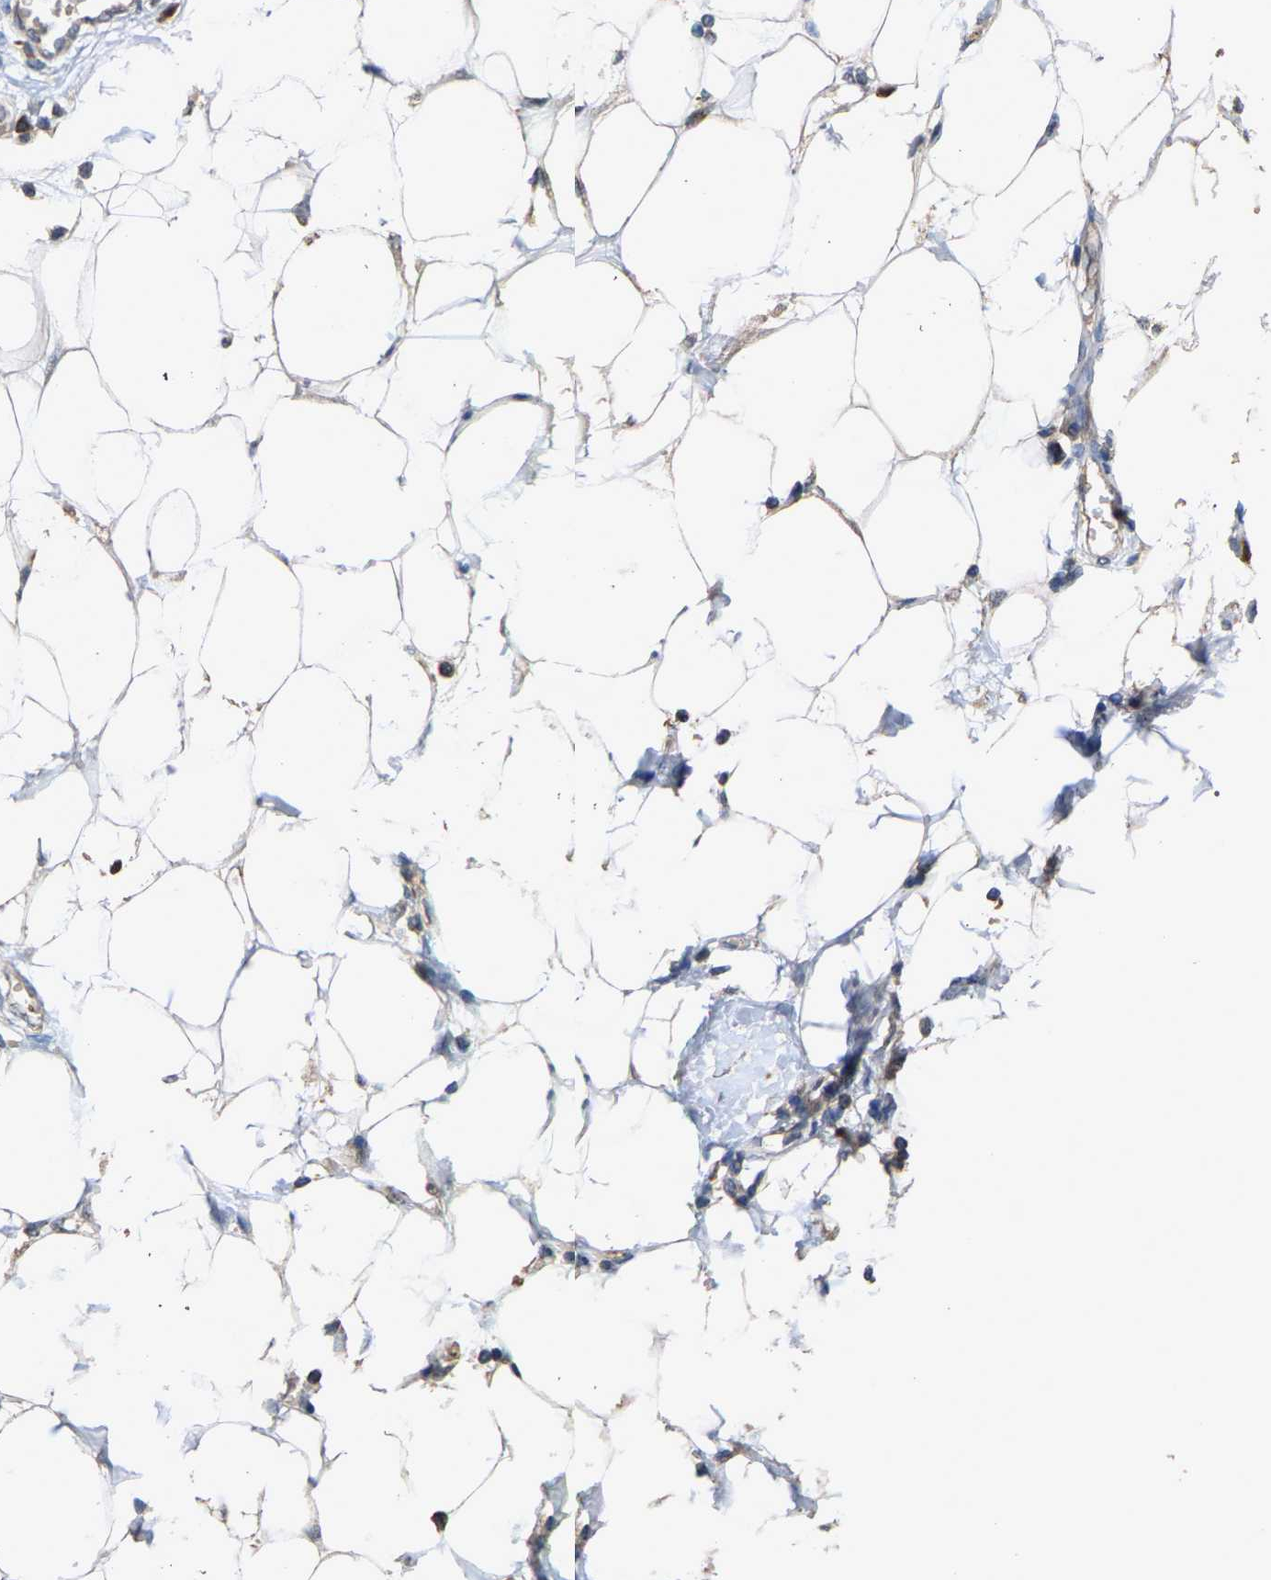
{"staining": {"intensity": "weak", "quantity": ">75%", "location": "cytoplasmic/membranous"}, "tissue": "adipose tissue", "cell_type": "Adipocytes", "image_type": "normal", "snomed": [{"axis": "morphology", "description": "Normal tissue, NOS"}, {"axis": "morphology", "description": "Adenocarcinoma, NOS"}, {"axis": "topography", "description": "Duodenum"}, {"axis": "topography", "description": "Peripheral nerve tissue"}], "caption": "This image demonstrates unremarkable adipose tissue stained with IHC to label a protein in brown. The cytoplasmic/membranous of adipocytes show weak positivity for the protein. Nuclei are counter-stained blue.", "gene": "TDRKH", "patient": {"sex": "female", "age": 60}}